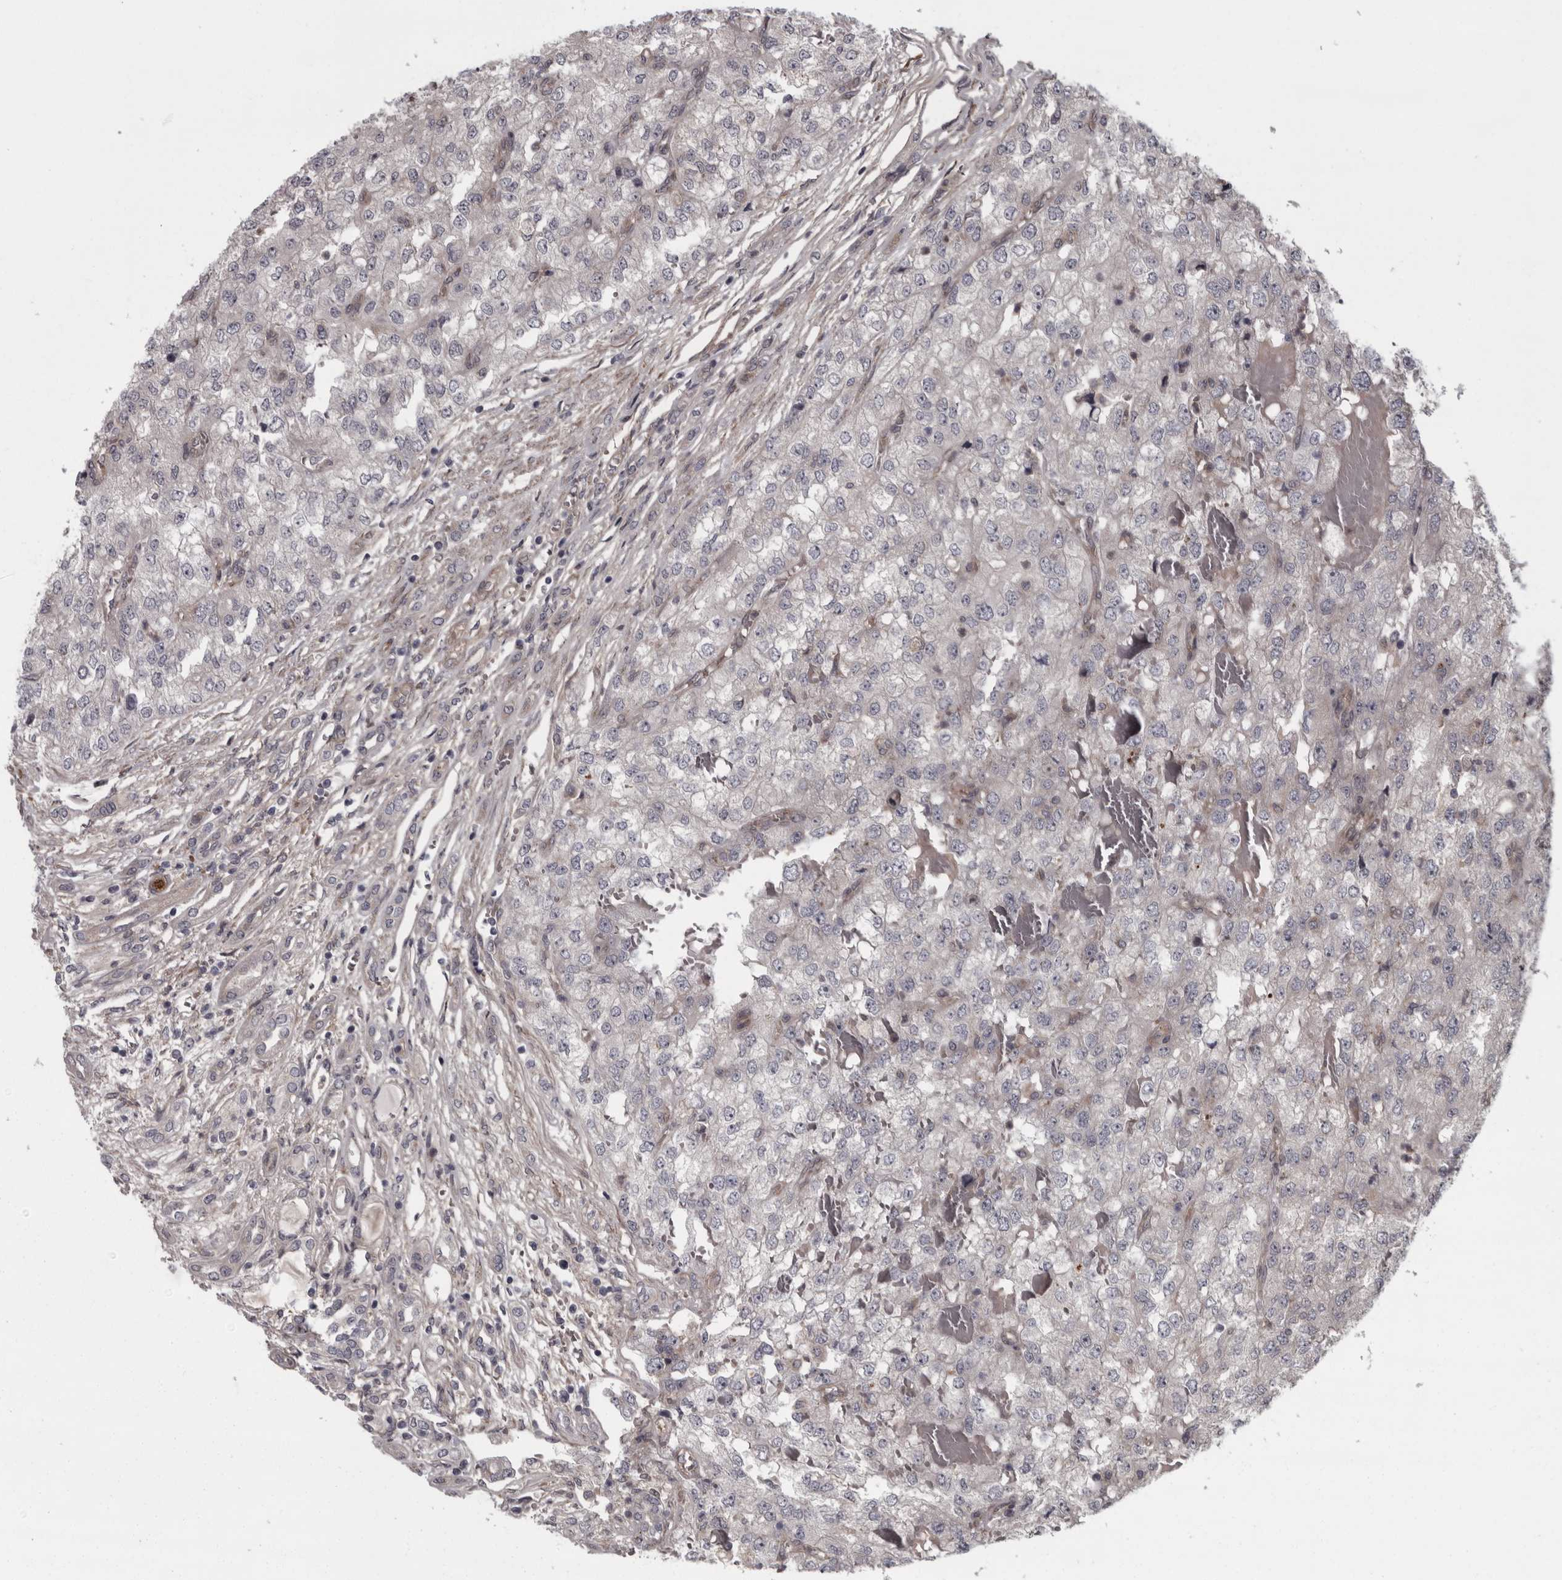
{"staining": {"intensity": "negative", "quantity": "none", "location": "none"}, "tissue": "renal cancer", "cell_type": "Tumor cells", "image_type": "cancer", "snomed": [{"axis": "morphology", "description": "Adenocarcinoma, NOS"}, {"axis": "topography", "description": "Kidney"}], "caption": "Tumor cells are negative for protein expression in human renal adenocarcinoma. (Stains: DAB immunohistochemistry (IHC) with hematoxylin counter stain, Microscopy: brightfield microscopy at high magnification).", "gene": "RSU1", "patient": {"sex": "female", "age": 54}}